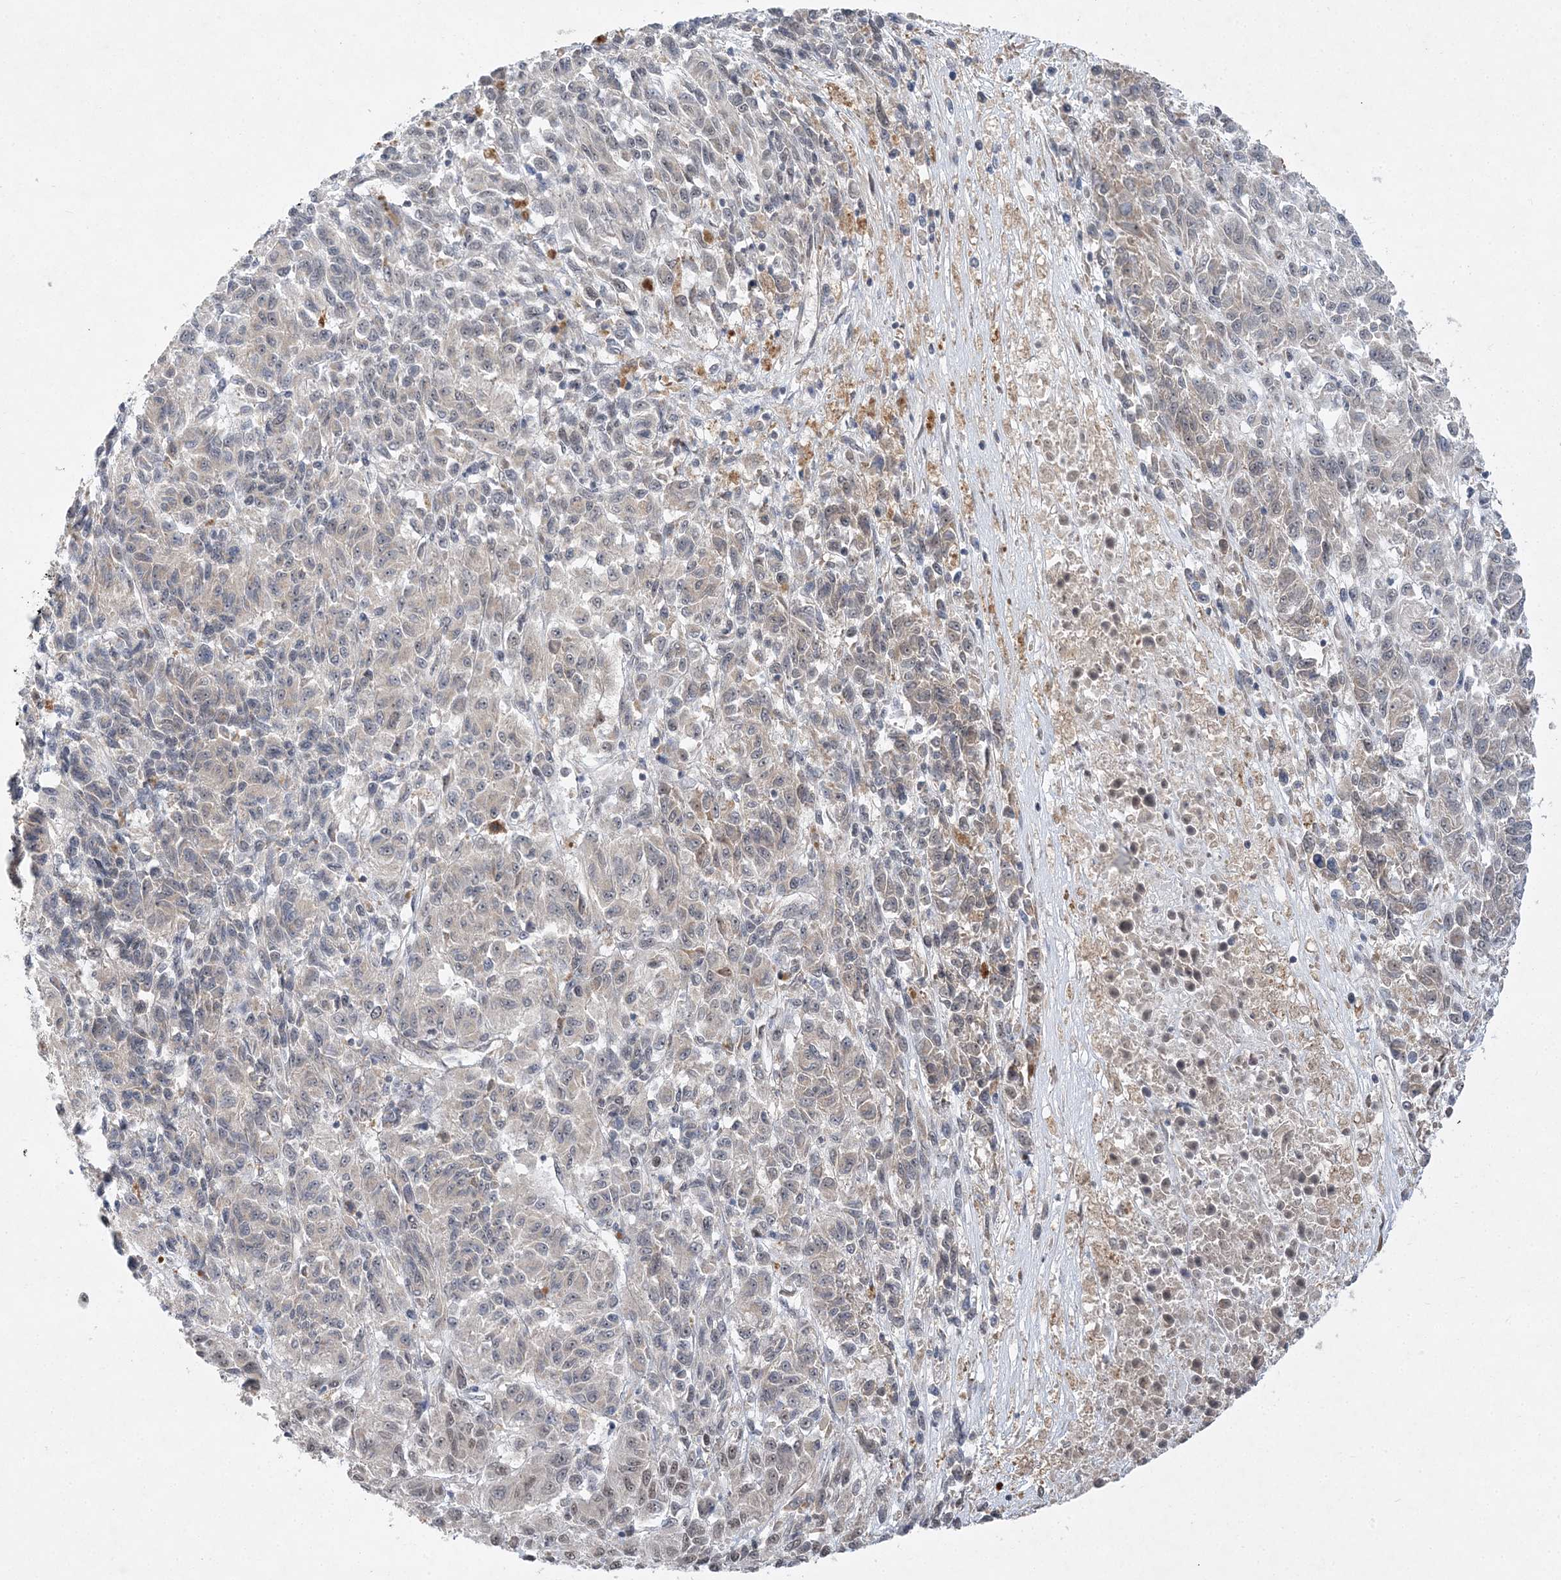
{"staining": {"intensity": "negative", "quantity": "none", "location": "none"}, "tissue": "melanoma", "cell_type": "Tumor cells", "image_type": "cancer", "snomed": [{"axis": "morphology", "description": "Malignant melanoma, Metastatic site"}, {"axis": "topography", "description": "Lung"}], "caption": "Immunohistochemistry histopathology image of human malignant melanoma (metastatic site) stained for a protein (brown), which demonstrates no positivity in tumor cells. (DAB immunohistochemistry, high magnification).", "gene": "MXI1", "patient": {"sex": "male", "age": 64}}